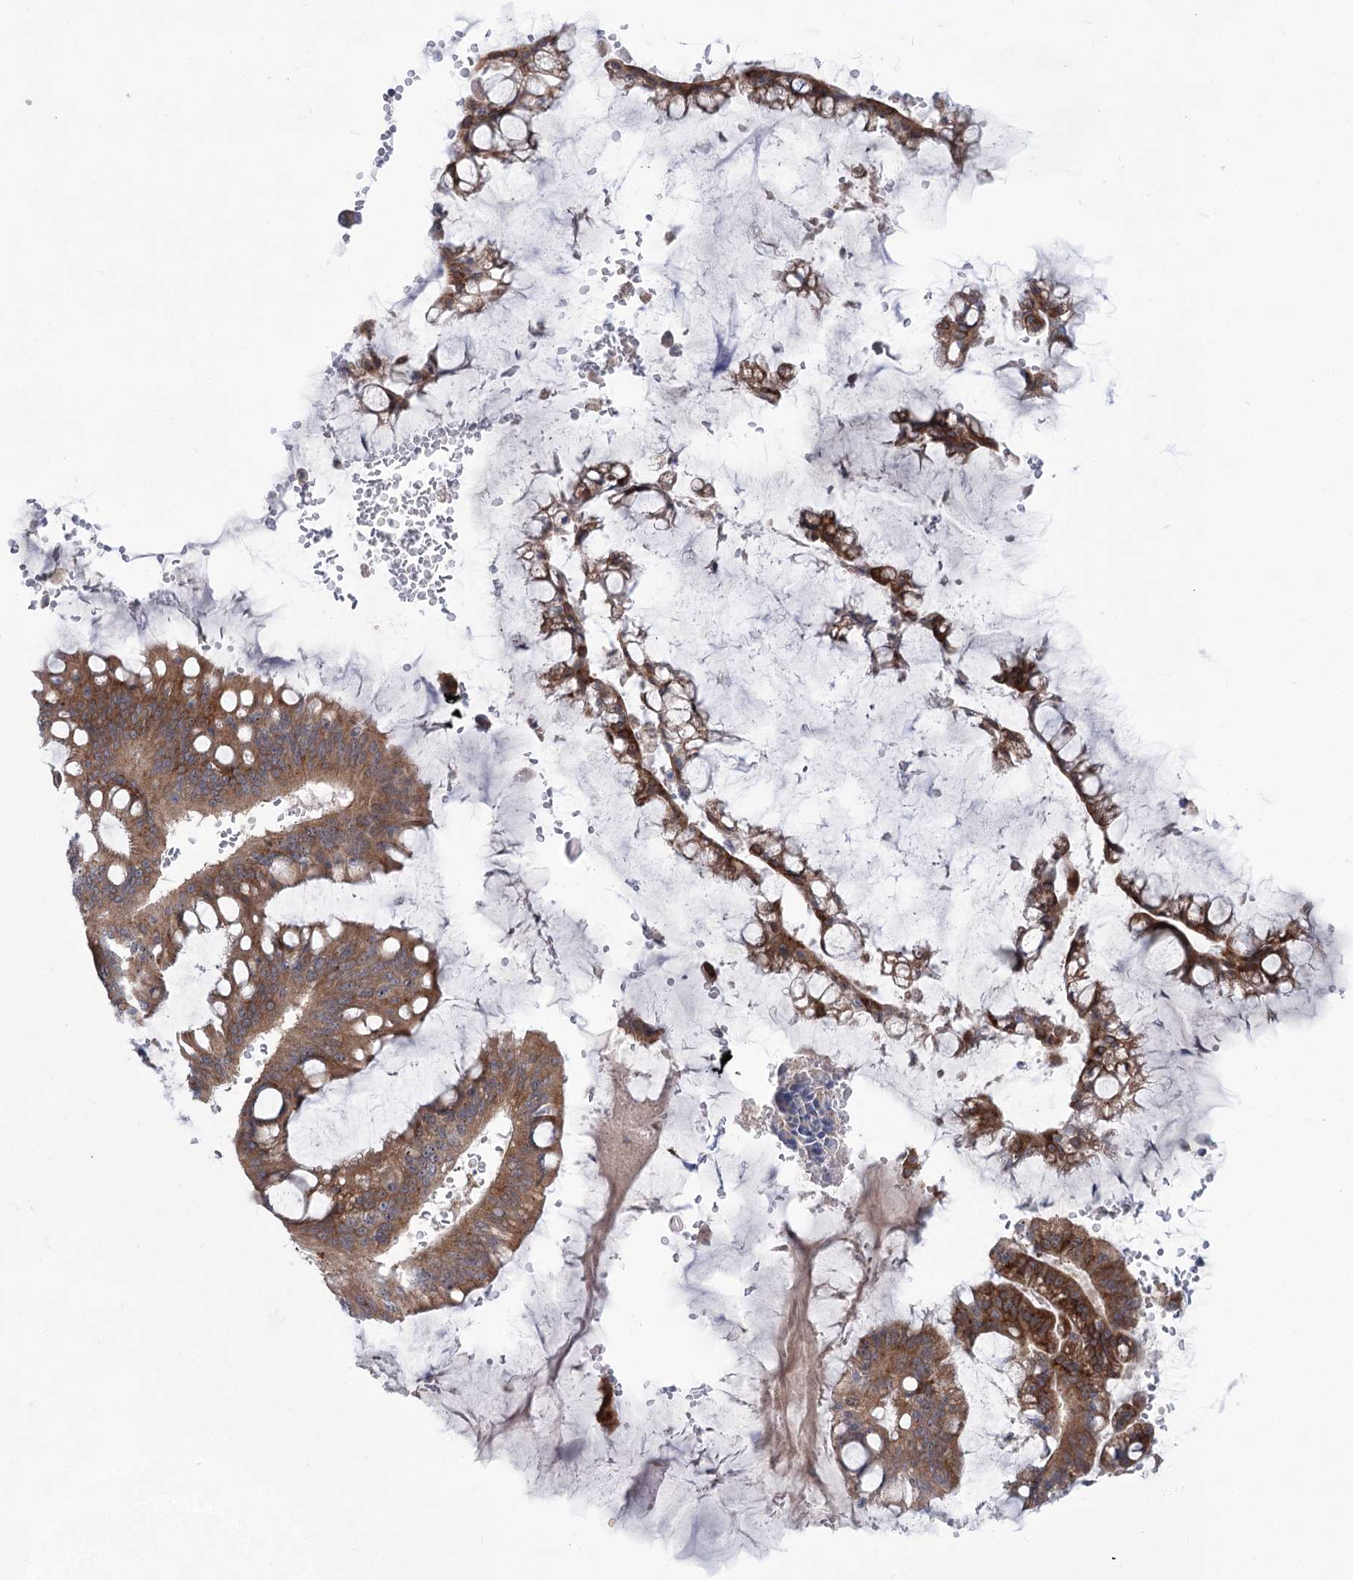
{"staining": {"intensity": "moderate", "quantity": ">75%", "location": "cytoplasmic/membranous"}, "tissue": "ovarian cancer", "cell_type": "Tumor cells", "image_type": "cancer", "snomed": [{"axis": "morphology", "description": "Cystadenocarcinoma, mucinous, NOS"}, {"axis": "topography", "description": "Ovary"}], "caption": "Immunohistochemical staining of ovarian mucinous cystadenocarcinoma reveals moderate cytoplasmic/membranous protein positivity in about >75% of tumor cells. (Stains: DAB (3,3'-diaminobenzidine) in brown, nuclei in blue, Microscopy: brightfield microscopy at high magnification).", "gene": "VWA2", "patient": {"sex": "female", "age": 73}}